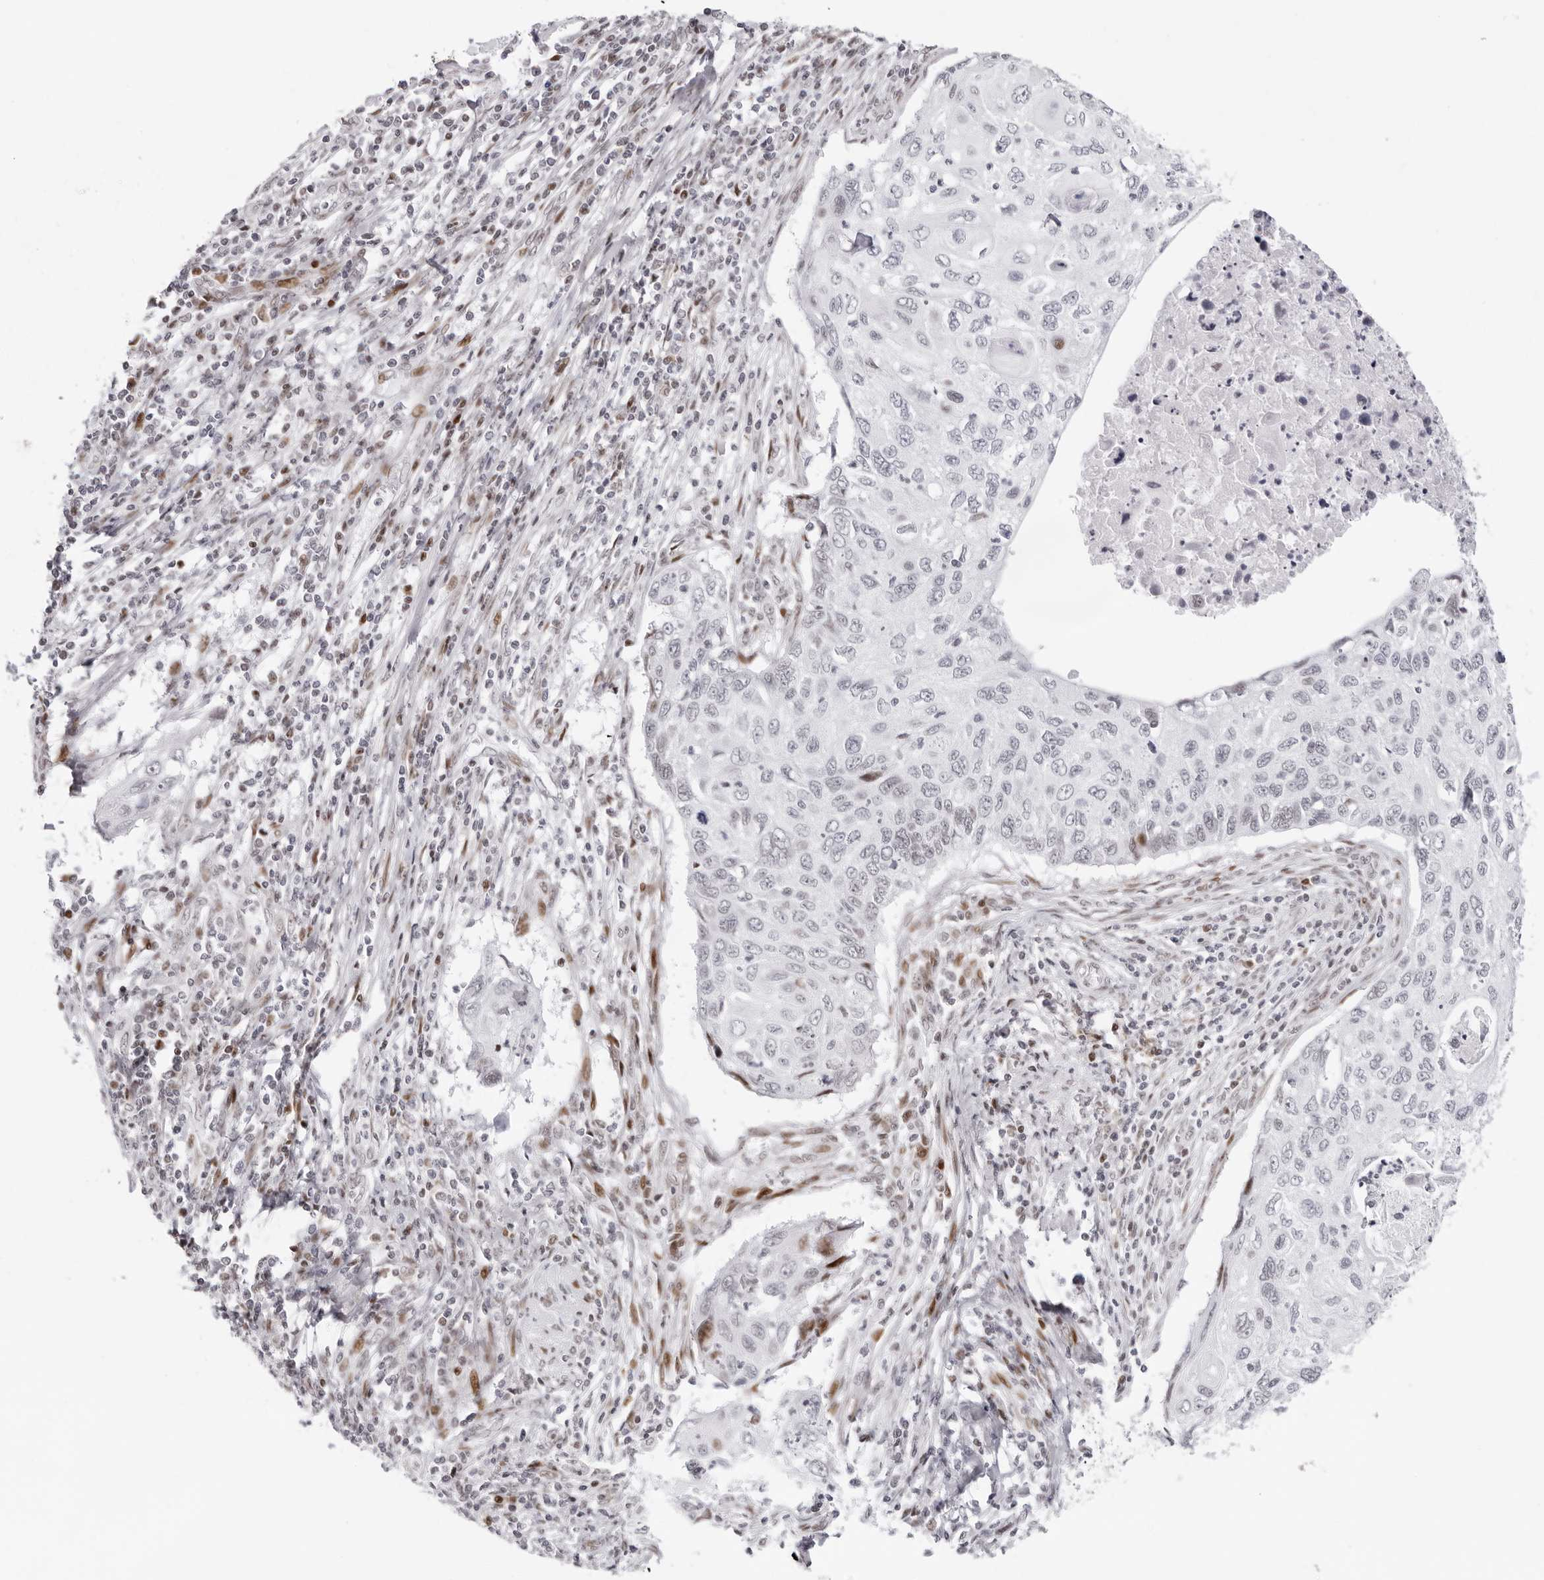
{"staining": {"intensity": "negative", "quantity": "none", "location": "none"}, "tissue": "cervical cancer", "cell_type": "Tumor cells", "image_type": "cancer", "snomed": [{"axis": "morphology", "description": "Squamous cell carcinoma, NOS"}, {"axis": "topography", "description": "Cervix"}], "caption": "Cervical cancer (squamous cell carcinoma) stained for a protein using immunohistochemistry (IHC) shows no expression tumor cells.", "gene": "NTPCR", "patient": {"sex": "female", "age": 70}}